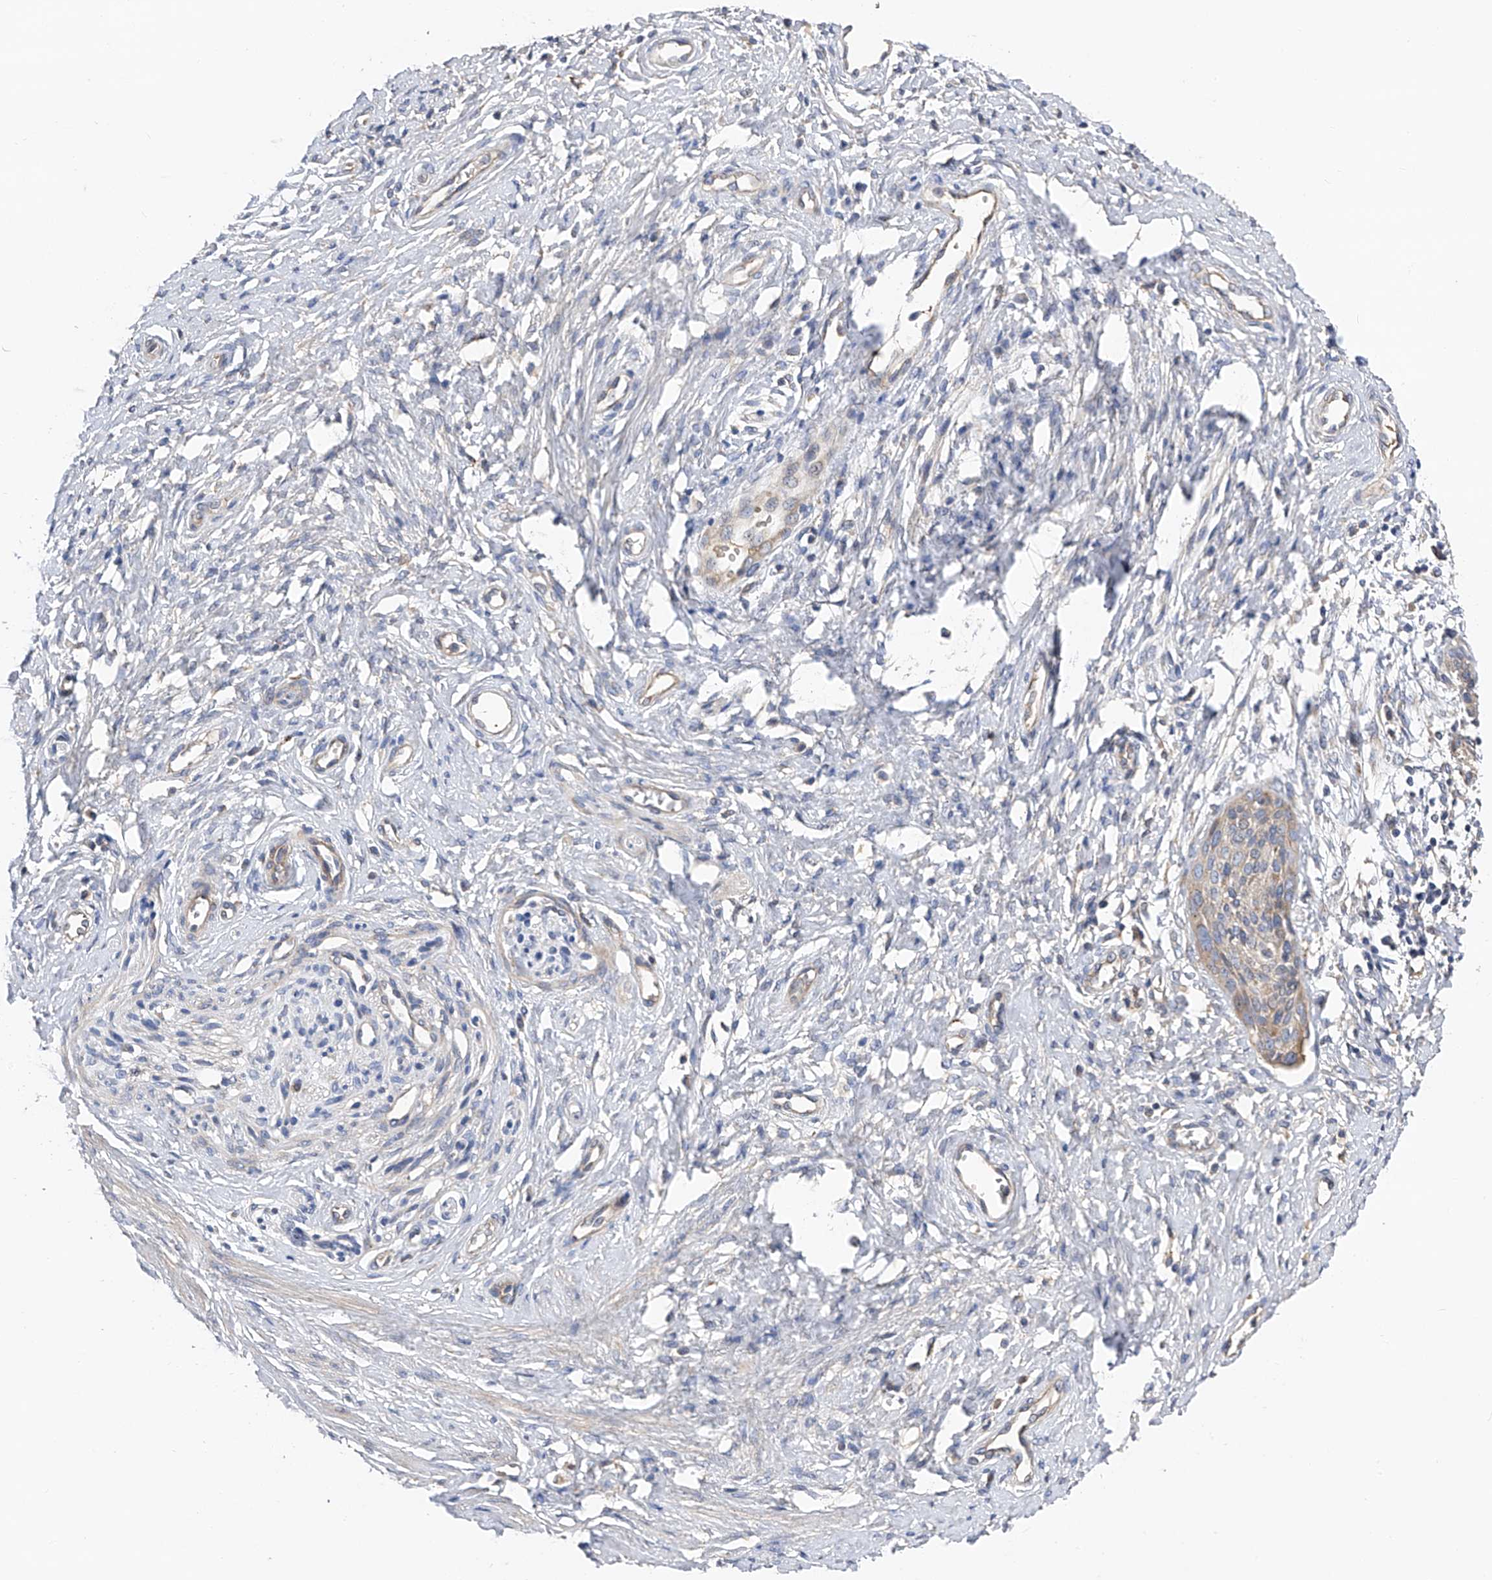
{"staining": {"intensity": "negative", "quantity": "none", "location": "none"}, "tissue": "cervical cancer", "cell_type": "Tumor cells", "image_type": "cancer", "snomed": [{"axis": "morphology", "description": "Squamous cell carcinoma, NOS"}, {"axis": "topography", "description": "Cervix"}], "caption": "Immunohistochemical staining of human cervical cancer (squamous cell carcinoma) demonstrates no significant expression in tumor cells.", "gene": "PTK2", "patient": {"sex": "female", "age": 37}}